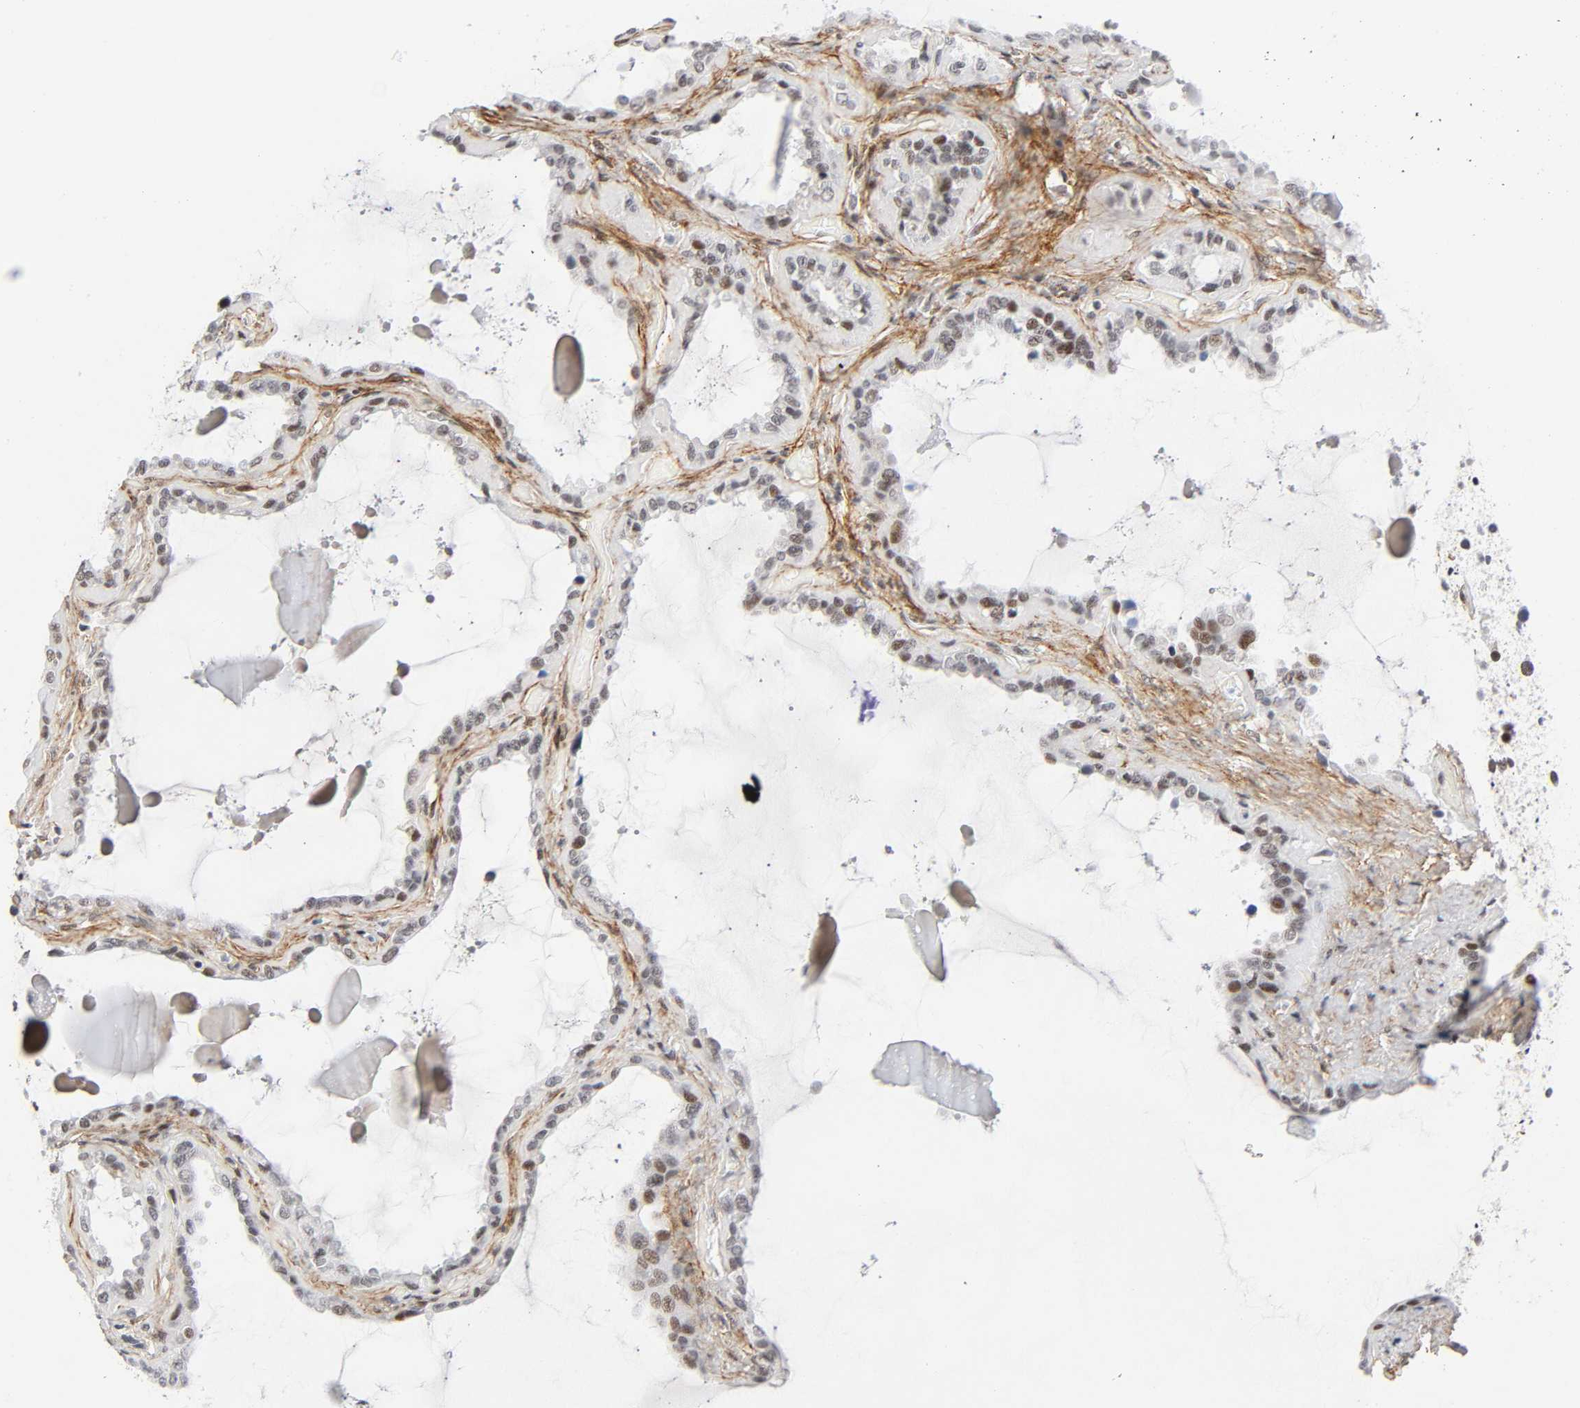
{"staining": {"intensity": "weak", "quantity": "25%-75%", "location": "nuclear"}, "tissue": "seminal vesicle", "cell_type": "Glandular cells", "image_type": "normal", "snomed": [{"axis": "morphology", "description": "Normal tissue, NOS"}, {"axis": "morphology", "description": "Inflammation, NOS"}, {"axis": "topography", "description": "Urinary bladder"}, {"axis": "topography", "description": "Prostate"}, {"axis": "topography", "description": "Seminal veicle"}], "caption": "This histopathology image displays IHC staining of unremarkable seminal vesicle, with low weak nuclear positivity in about 25%-75% of glandular cells.", "gene": "DIDO1", "patient": {"sex": "male", "age": 82}}